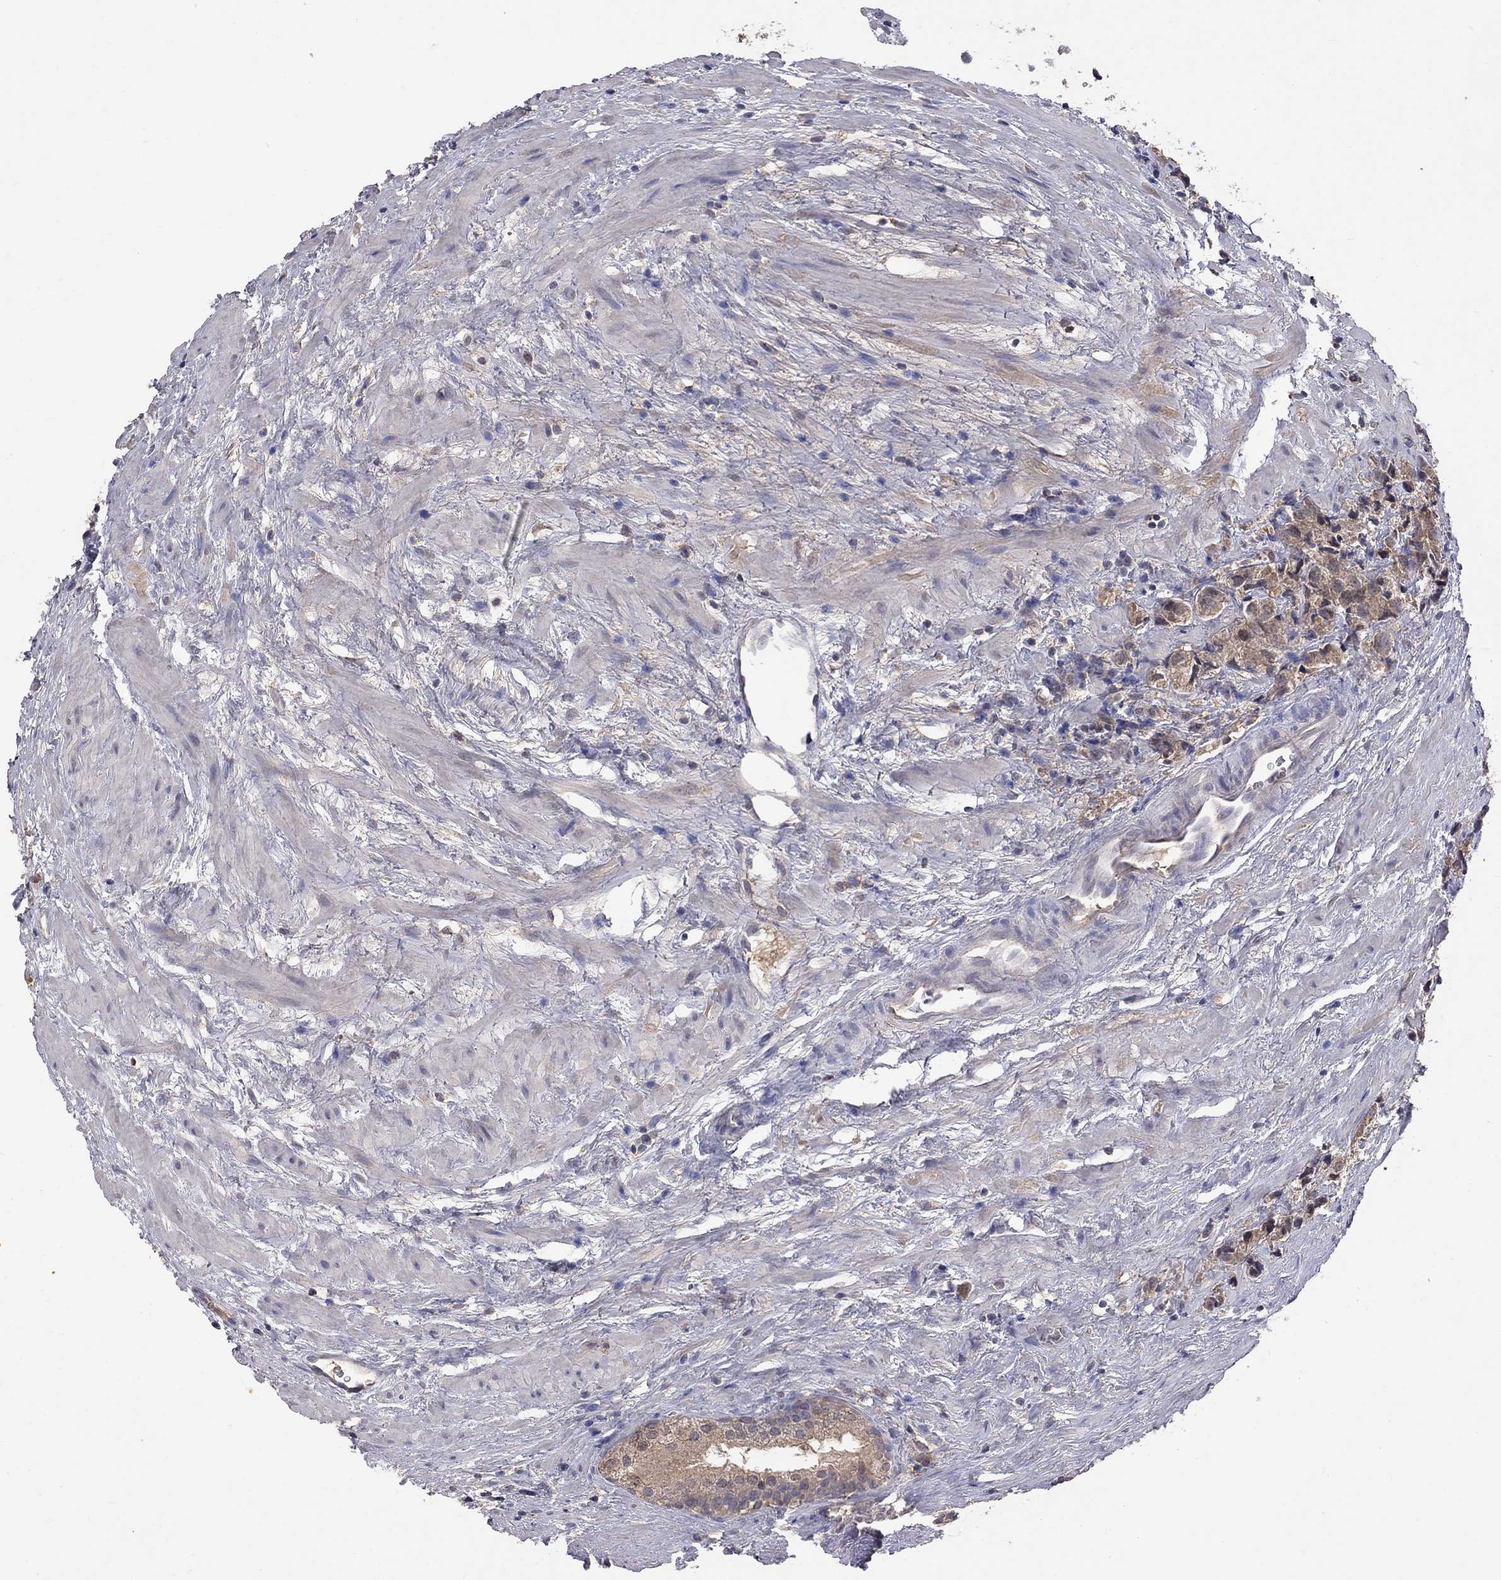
{"staining": {"intensity": "moderate", "quantity": "25%-75%", "location": "cytoplasmic/membranous"}, "tissue": "prostate cancer", "cell_type": "Tumor cells", "image_type": "cancer", "snomed": [{"axis": "morphology", "description": "Adenocarcinoma, NOS"}, {"axis": "topography", "description": "Prostate and seminal vesicle, NOS"}], "caption": "Immunohistochemical staining of prostate adenocarcinoma reveals moderate cytoplasmic/membranous protein expression in approximately 25%-75% of tumor cells.", "gene": "HTR6", "patient": {"sex": "male", "age": 63}}